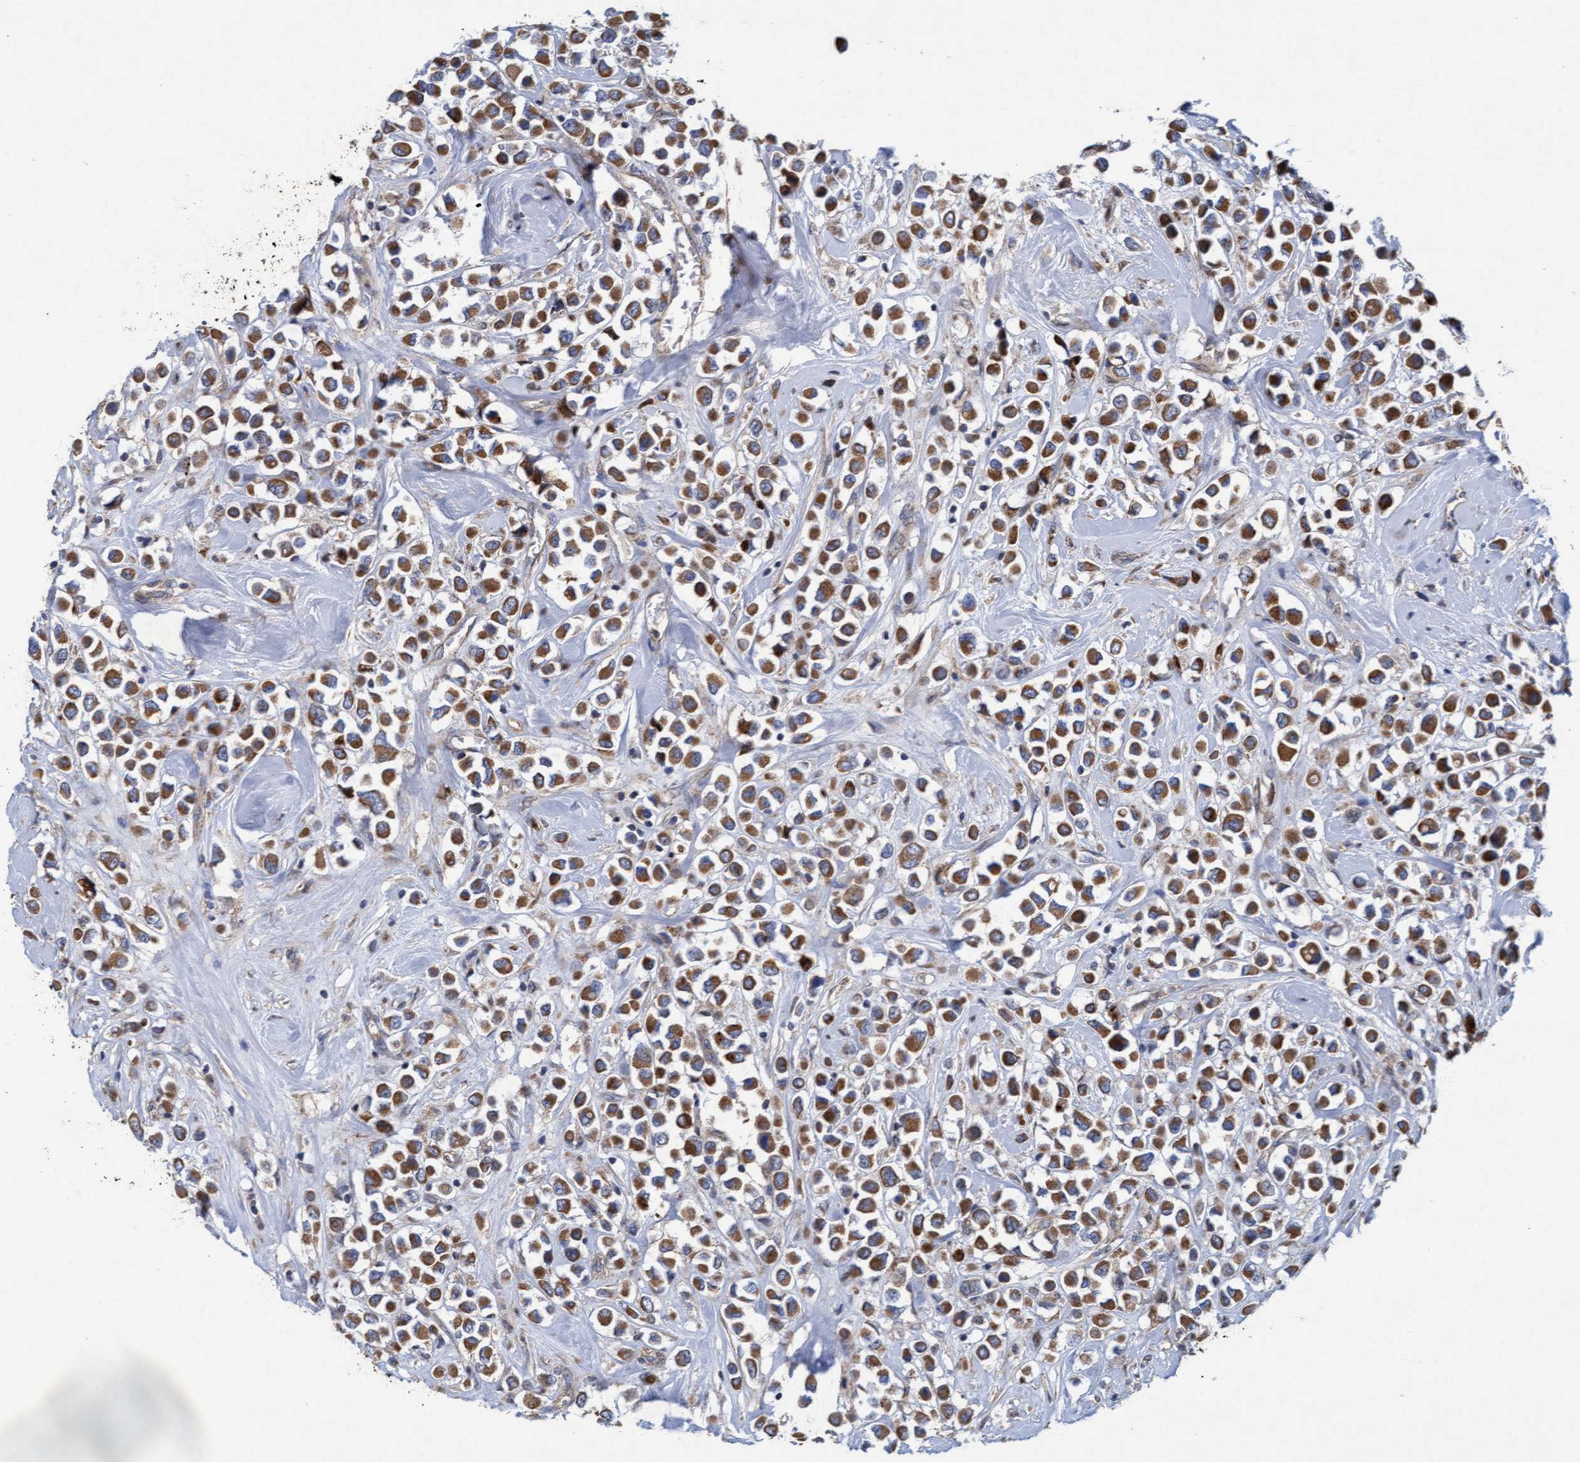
{"staining": {"intensity": "moderate", "quantity": ">75%", "location": "cytoplasmic/membranous"}, "tissue": "breast cancer", "cell_type": "Tumor cells", "image_type": "cancer", "snomed": [{"axis": "morphology", "description": "Duct carcinoma"}, {"axis": "topography", "description": "Breast"}], "caption": "Immunohistochemistry photomicrograph of neoplastic tissue: intraductal carcinoma (breast) stained using immunohistochemistry (IHC) reveals medium levels of moderate protein expression localized specifically in the cytoplasmic/membranous of tumor cells, appearing as a cytoplasmic/membranous brown color.", "gene": "MRPL38", "patient": {"sex": "female", "age": 61}}